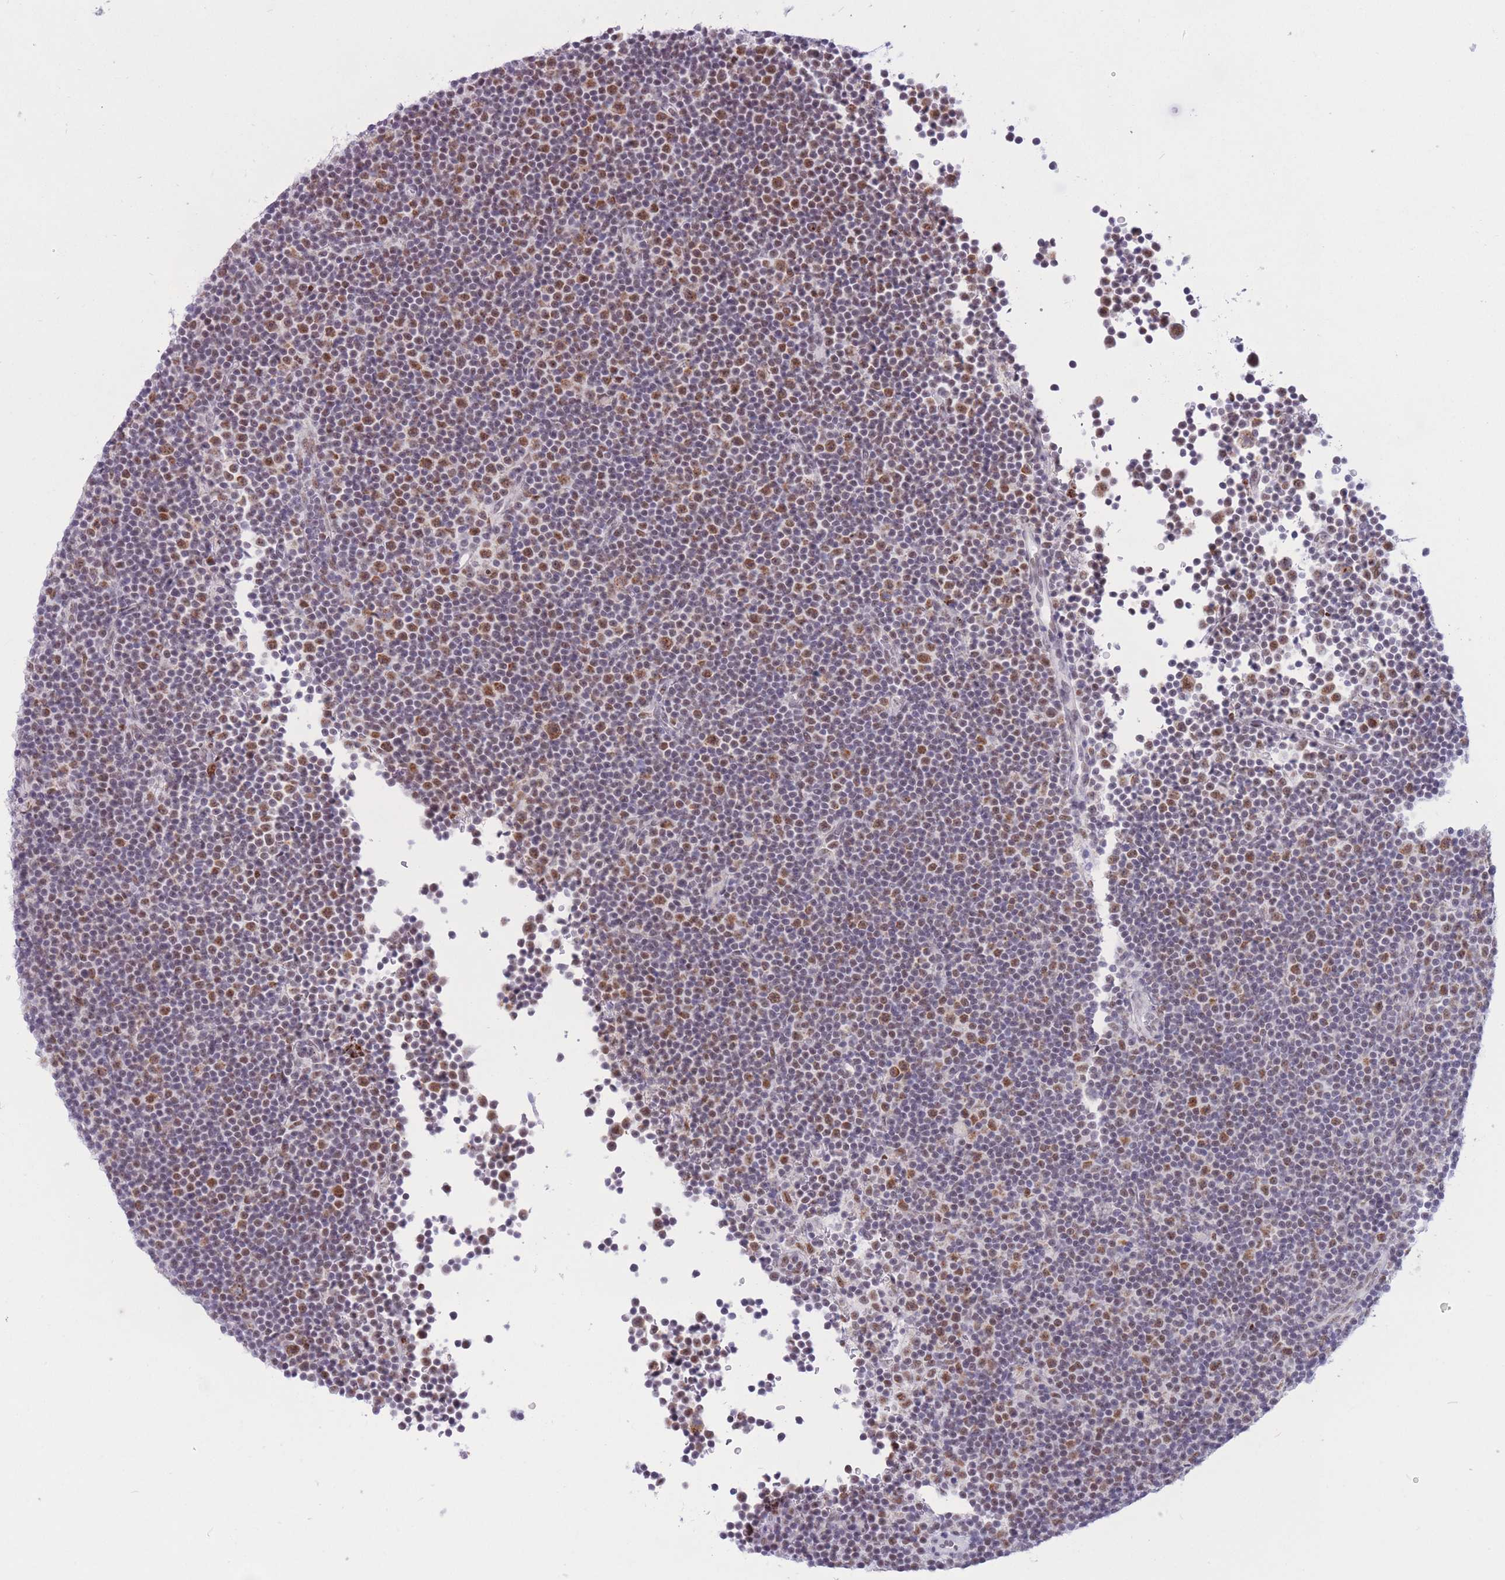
{"staining": {"intensity": "moderate", "quantity": "<25%", "location": "nuclear"}, "tissue": "lymphoma", "cell_type": "Tumor cells", "image_type": "cancer", "snomed": [{"axis": "morphology", "description": "Malignant lymphoma, non-Hodgkin's type, Low grade"}, {"axis": "topography", "description": "Lymph node"}], "caption": "Moderate nuclear expression for a protein is present in about <25% of tumor cells of lymphoma using immunohistochemistry (IHC).", "gene": "CYP2B6", "patient": {"sex": "female", "age": 67}}